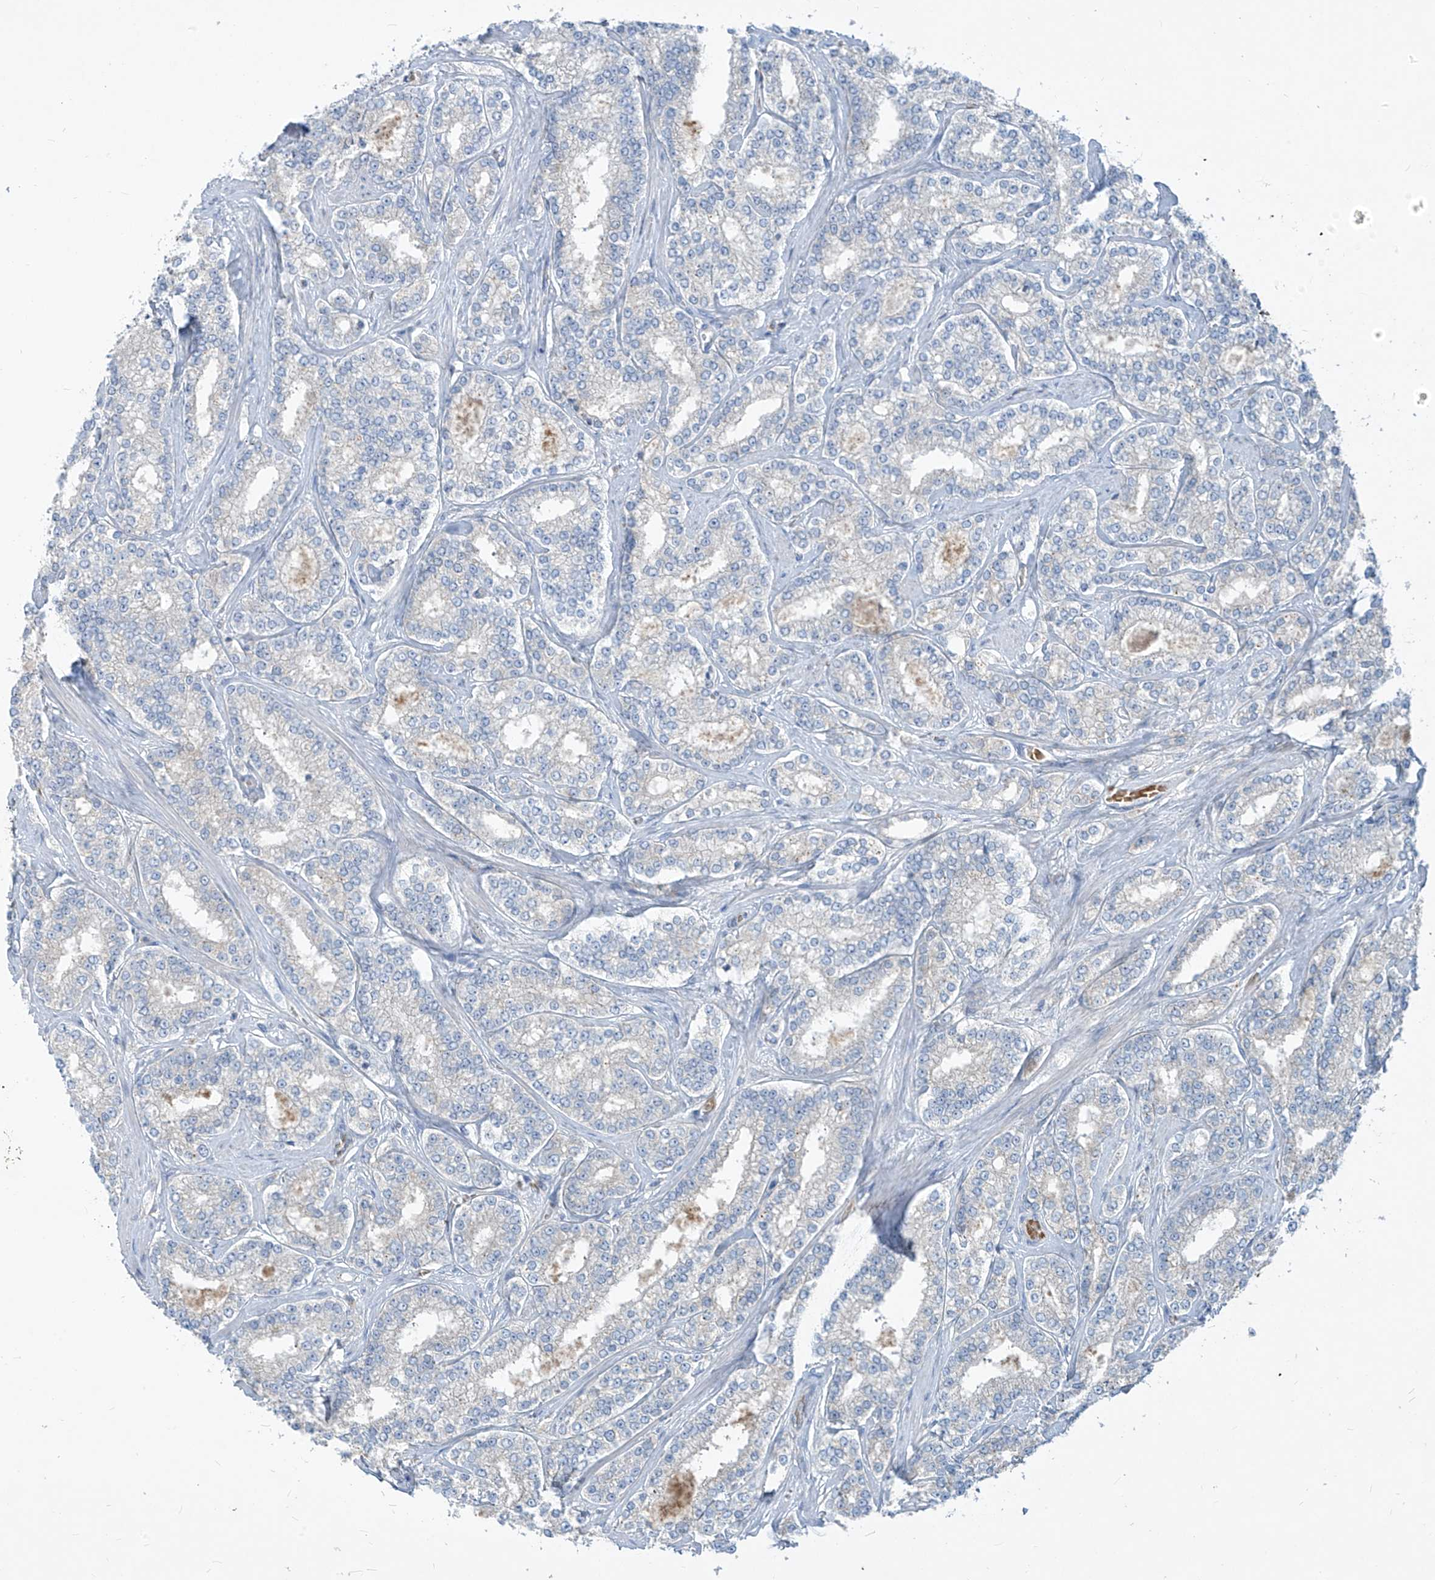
{"staining": {"intensity": "negative", "quantity": "none", "location": "none"}, "tissue": "prostate cancer", "cell_type": "Tumor cells", "image_type": "cancer", "snomed": [{"axis": "morphology", "description": "Normal tissue, NOS"}, {"axis": "morphology", "description": "Adenocarcinoma, High grade"}, {"axis": "topography", "description": "Prostate"}], "caption": "IHC of prostate adenocarcinoma (high-grade) reveals no staining in tumor cells.", "gene": "DGKQ", "patient": {"sex": "male", "age": 83}}